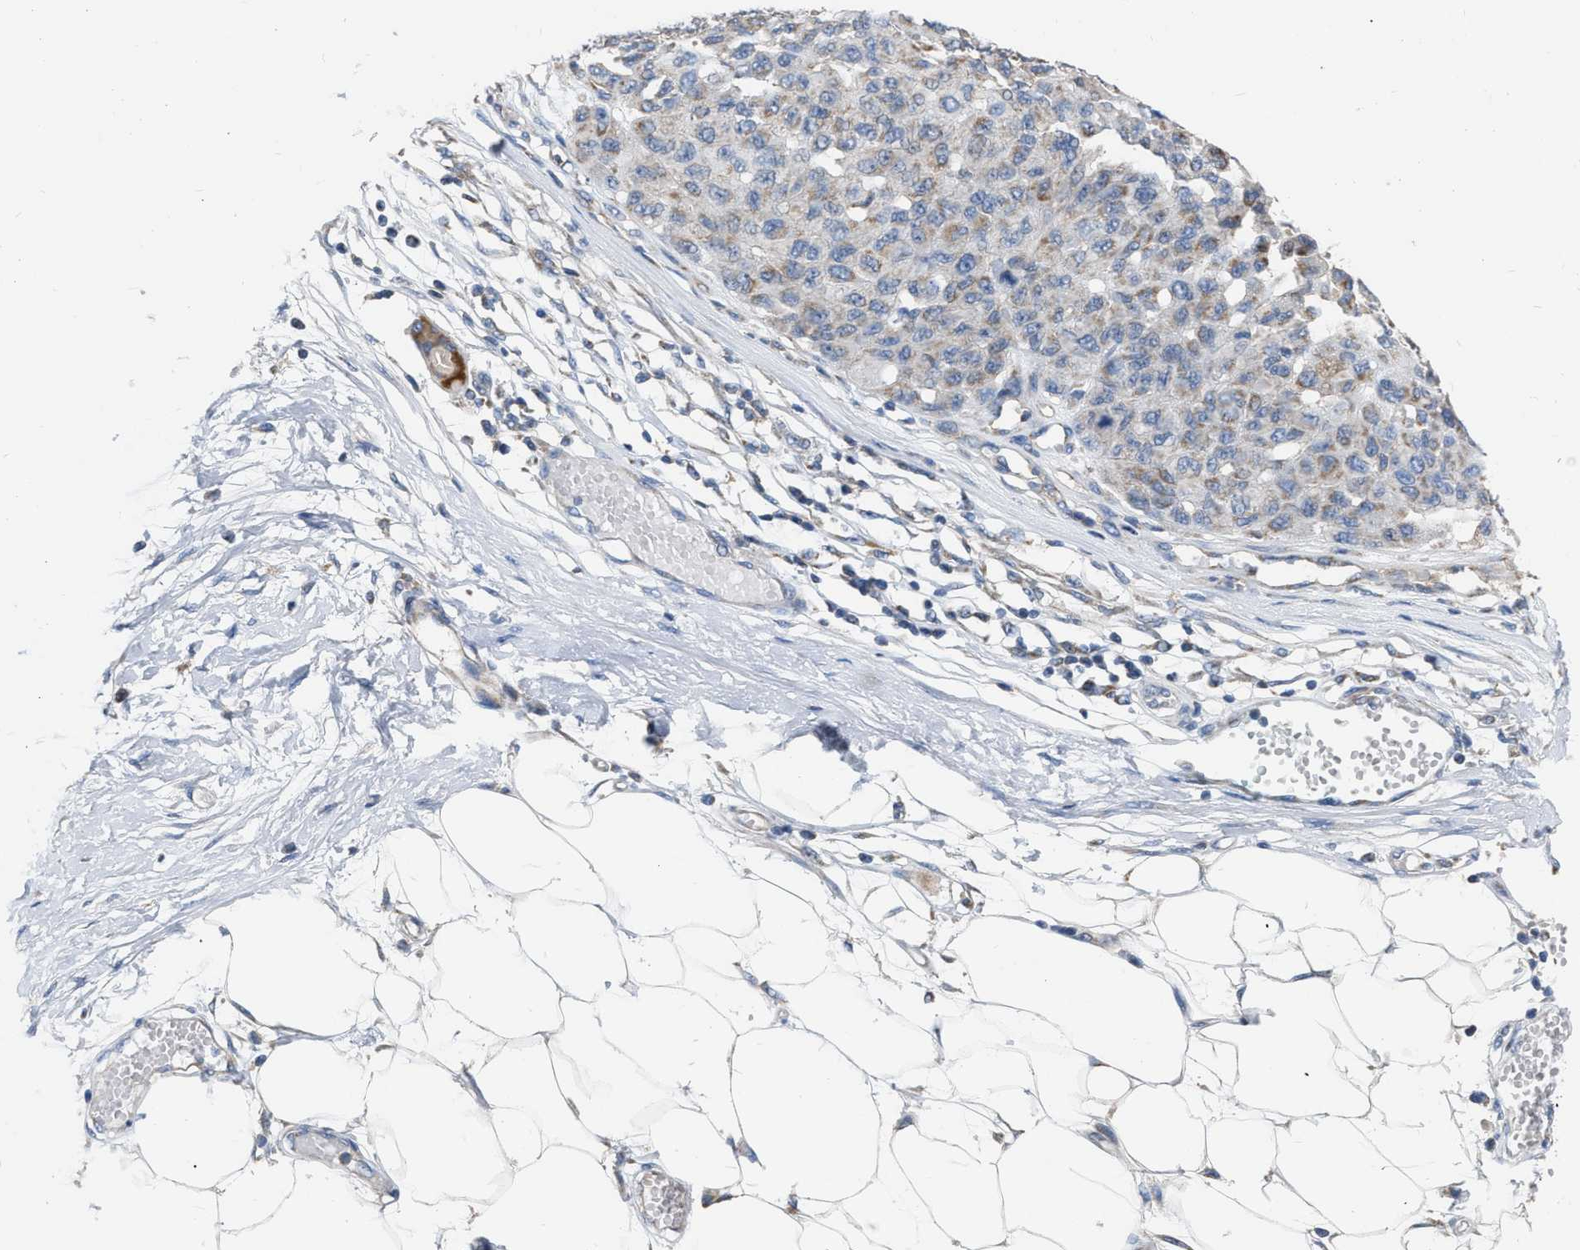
{"staining": {"intensity": "negative", "quantity": "none", "location": "none"}, "tissue": "melanoma", "cell_type": "Tumor cells", "image_type": "cancer", "snomed": [{"axis": "morphology", "description": "Normal tissue, NOS"}, {"axis": "morphology", "description": "Malignant melanoma, NOS"}, {"axis": "topography", "description": "Skin"}], "caption": "Tumor cells are negative for protein expression in human melanoma. (Stains: DAB (3,3'-diaminobenzidine) immunohistochemistry (IHC) with hematoxylin counter stain, Microscopy: brightfield microscopy at high magnification).", "gene": "DDX56", "patient": {"sex": "male", "age": 62}}